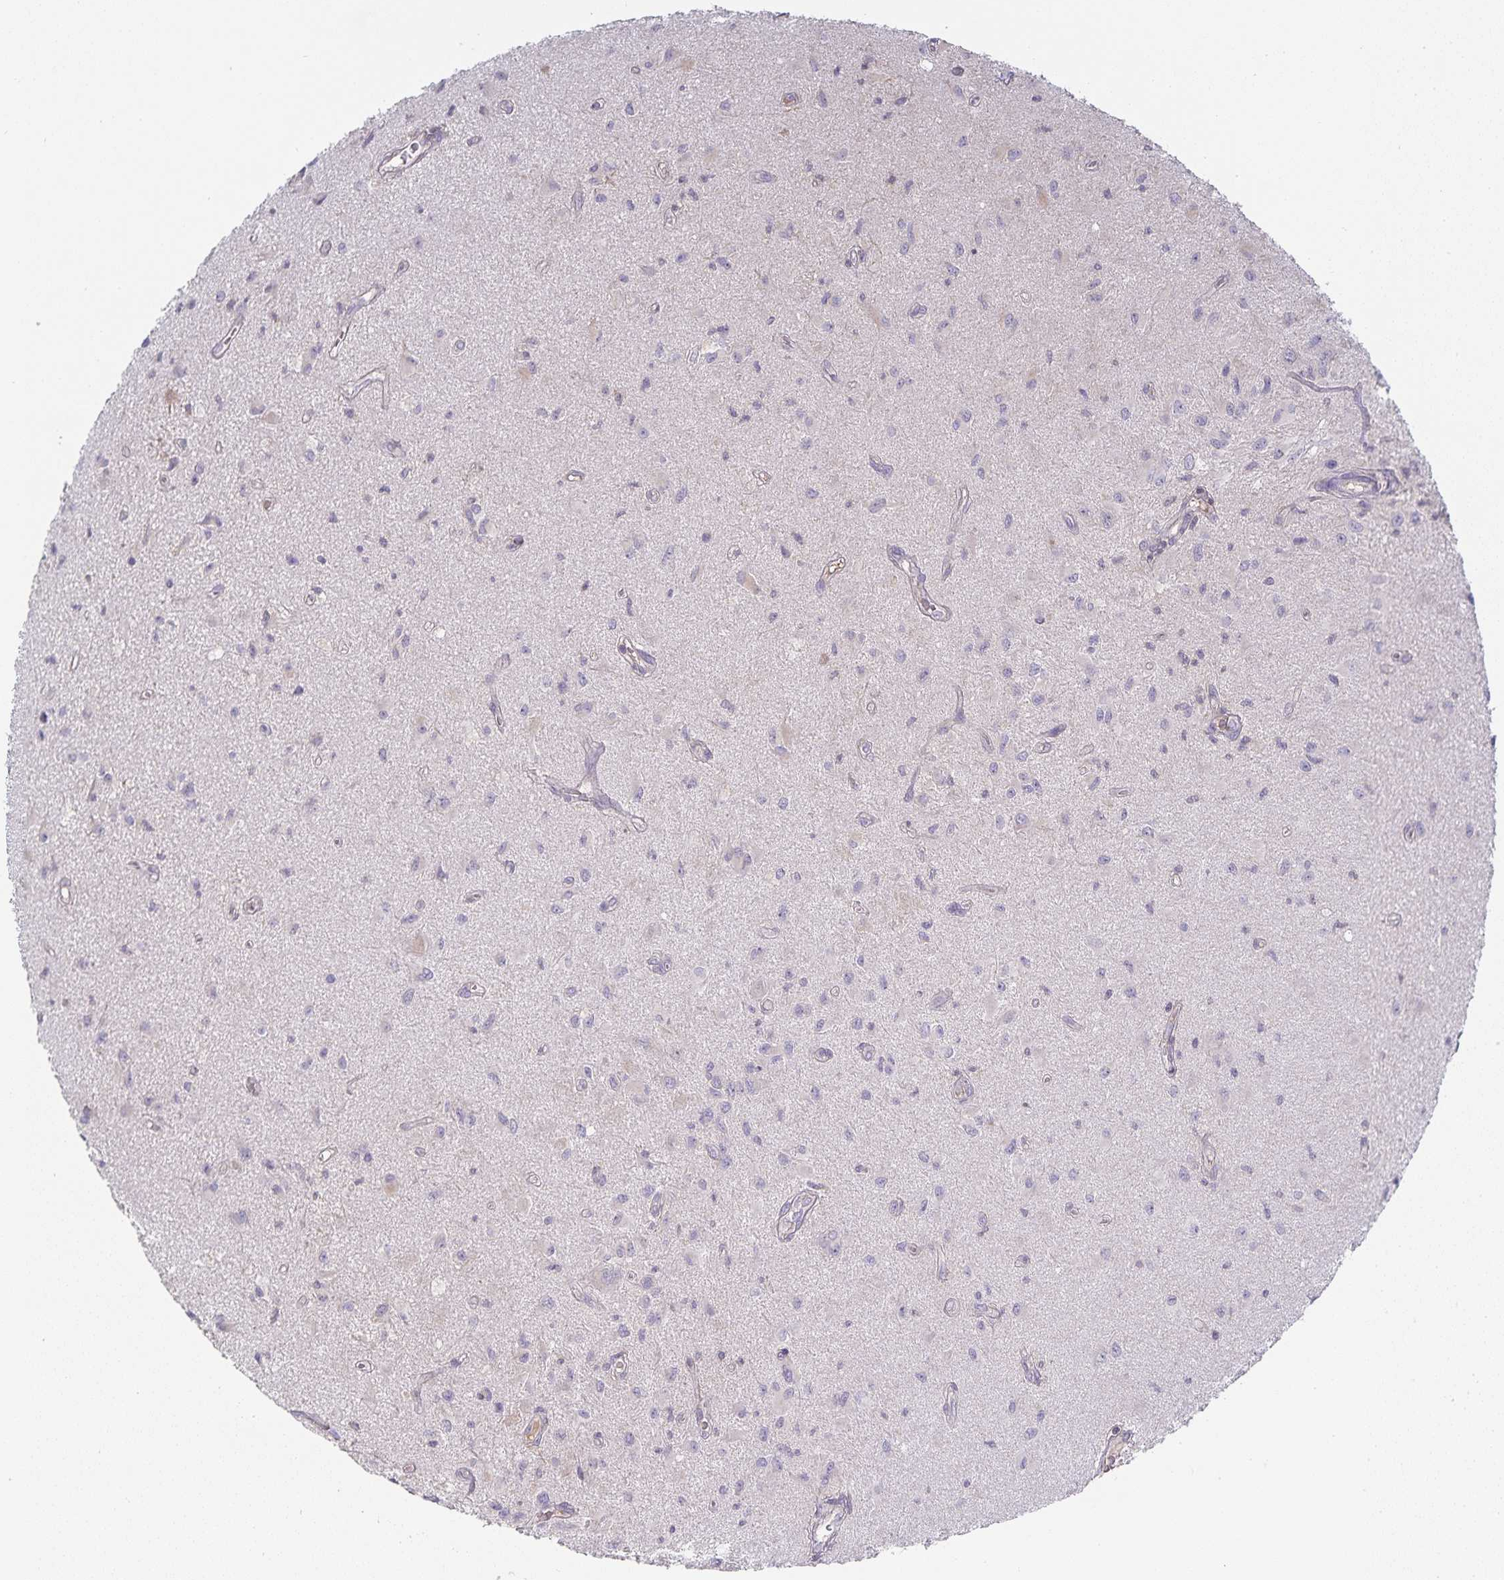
{"staining": {"intensity": "negative", "quantity": "none", "location": "none"}, "tissue": "glioma", "cell_type": "Tumor cells", "image_type": "cancer", "snomed": [{"axis": "morphology", "description": "Glioma, malignant, High grade"}, {"axis": "topography", "description": "Brain"}], "caption": "DAB (3,3'-diaminobenzidine) immunohistochemical staining of human malignant glioma (high-grade) reveals no significant expression in tumor cells.", "gene": "GATA3", "patient": {"sex": "male", "age": 67}}